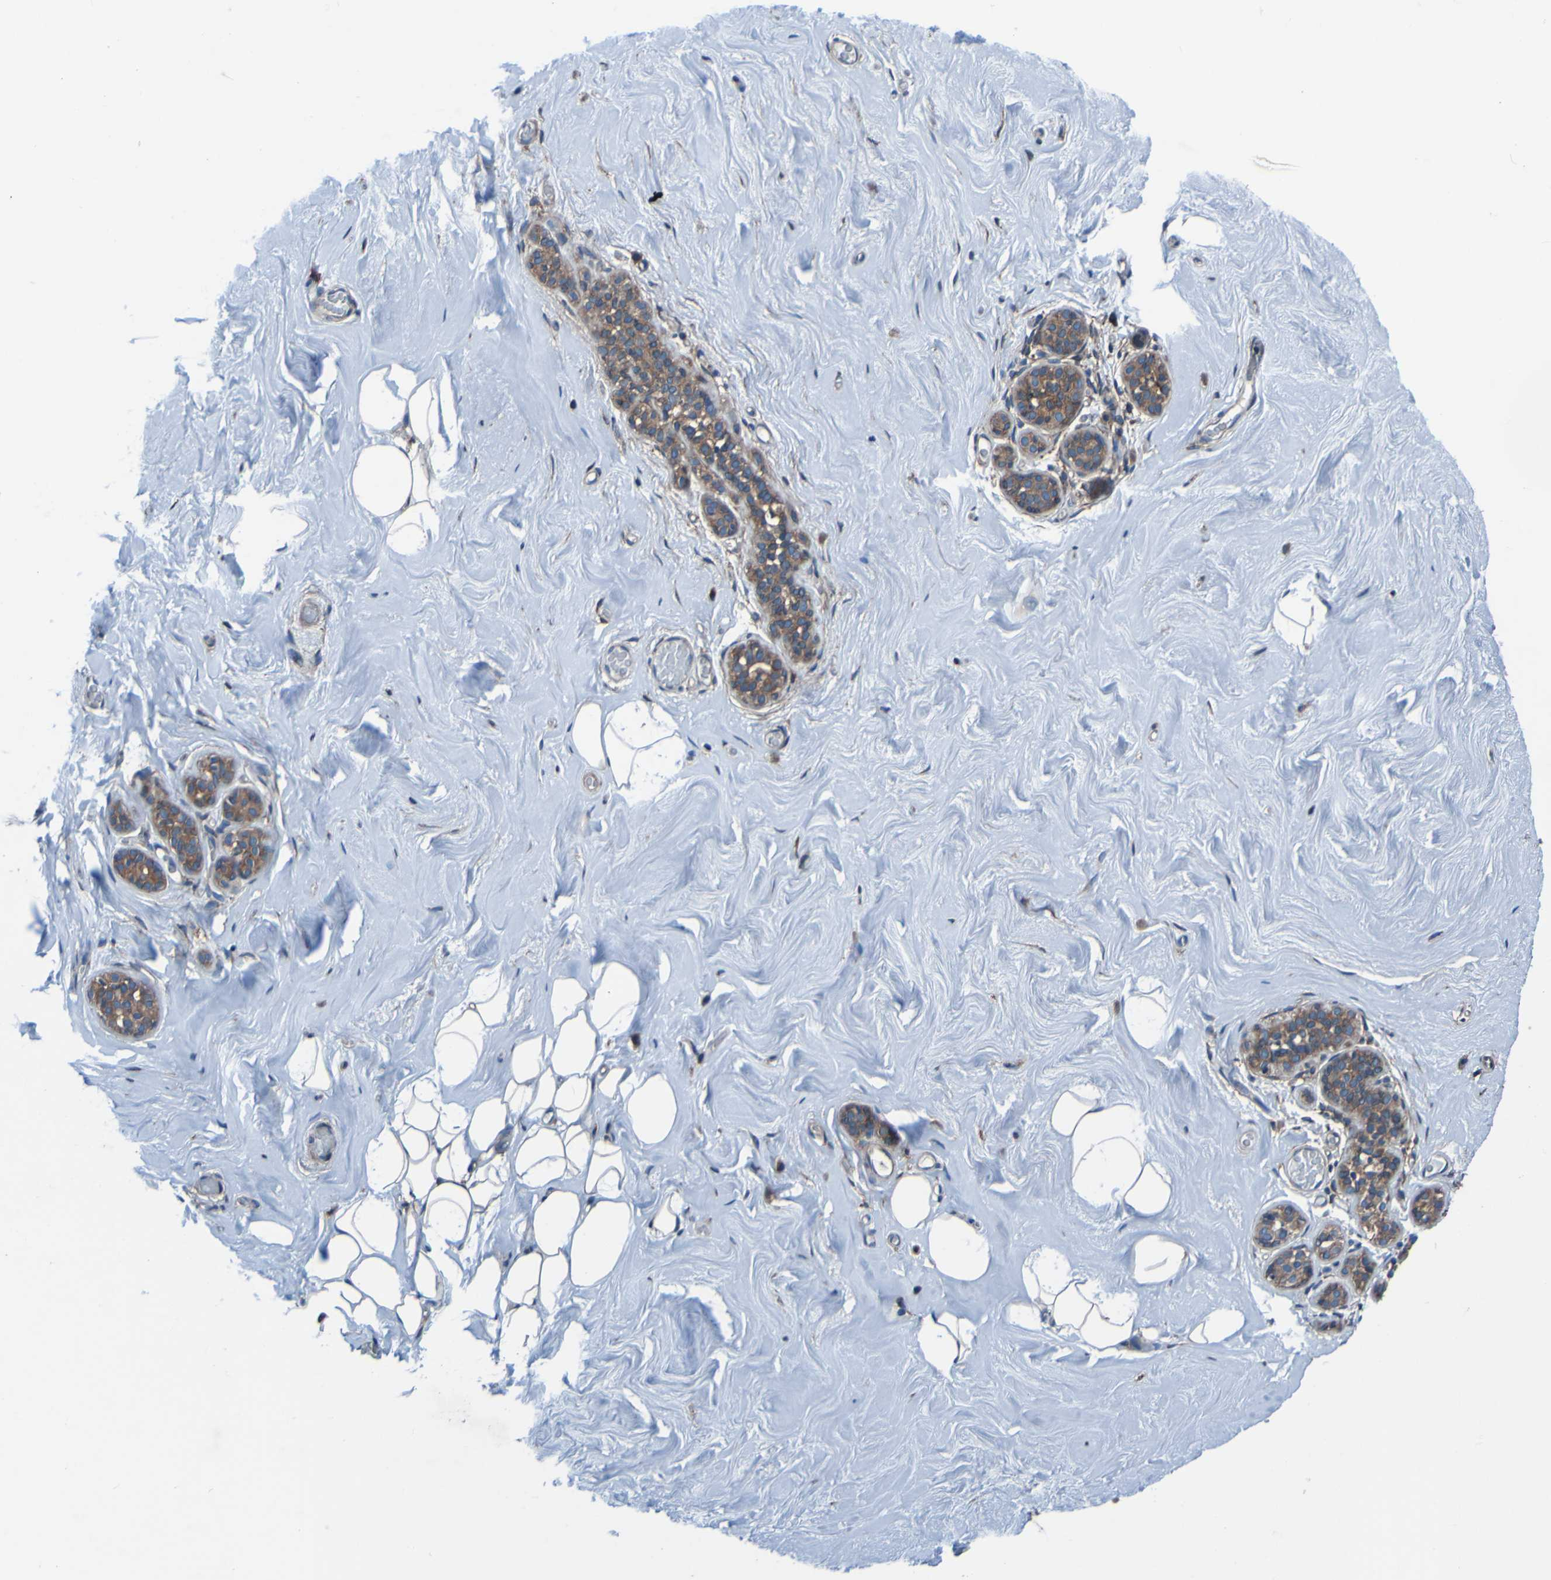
{"staining": {"intensity": "negative", "quantity": "none", "location": "none"}, "tissue": "breast", "cell_type": "Adipocytes", "image_type": "normal", "snomed": [{"axis": "morphology", "description": "Normal tissue, NOS"}, {"axis": "topography", "description": "Breast"}], "caption": "High power microscopy histopathology image of an immunohistochemistry micrograph of normal breast, revealing no significant expression in adipocytes. The staining was performed using DAB to visualize the protein expression in brown, while the nuclei were stained in blue with hematoxylin (Magnification: 20x).", "gene": "RAB5B", "patient": {"sex": "female", "age": 75}}